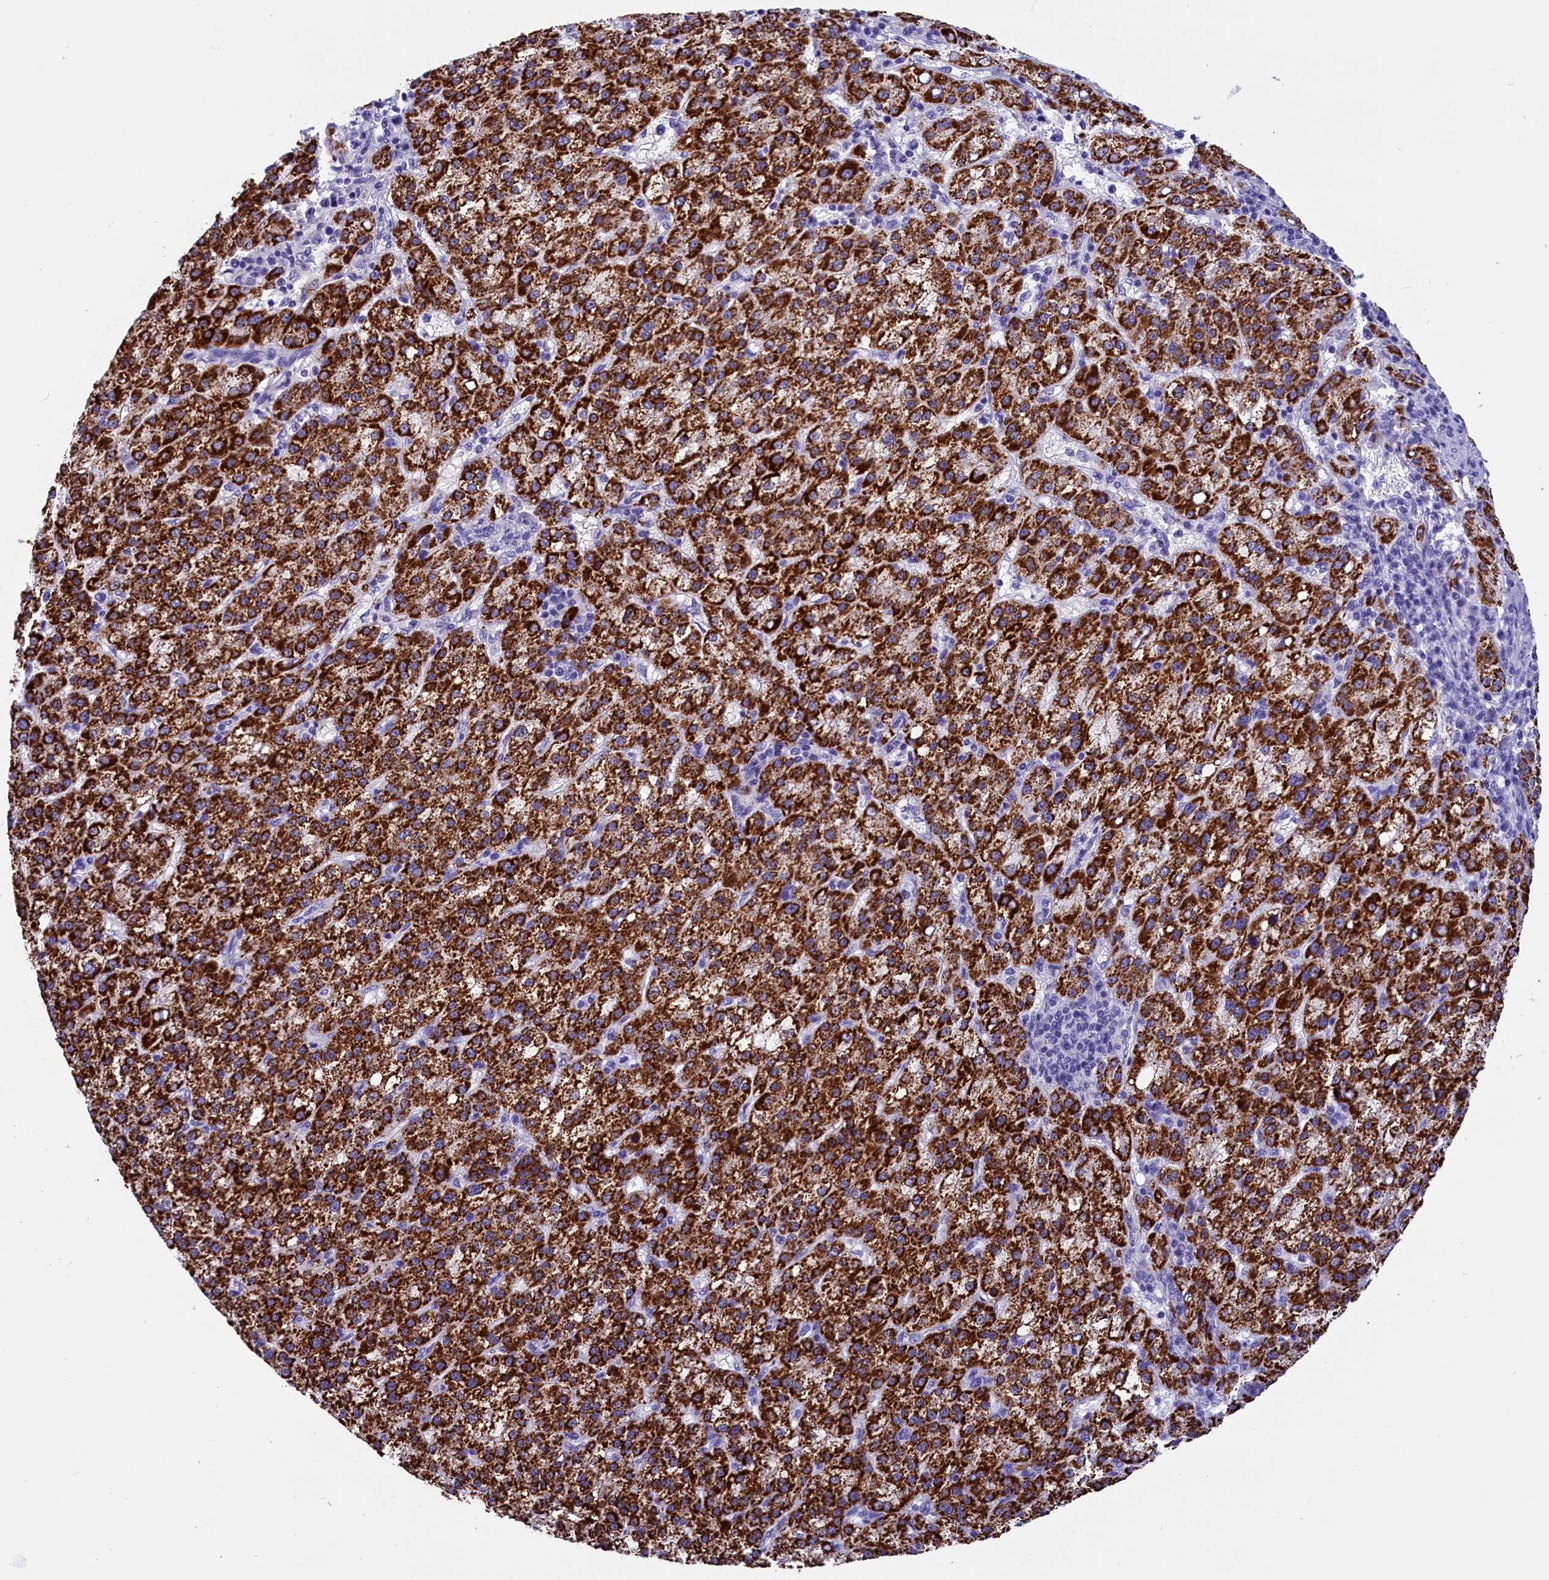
{"staining": {"intensity": "strong", "quantity": ">75%", "location": "cytoplasmic/membranous"}, "tissue": "liver cancer", "cell_type": "Tumor cells", "image_type": "cancer", "snomed": [{"axis": "morphology", "description": "Carcinoma, Hepatocellular, NOS"}, {"axis": "topography", "description": "Liver"}], "caption": "Strong cytoplasmic/membranous protein expression is identified in about >75% of tumor cells in liver cancer.", "gene": "ABAT", "patient": {"sex": "female", "age": 58}}